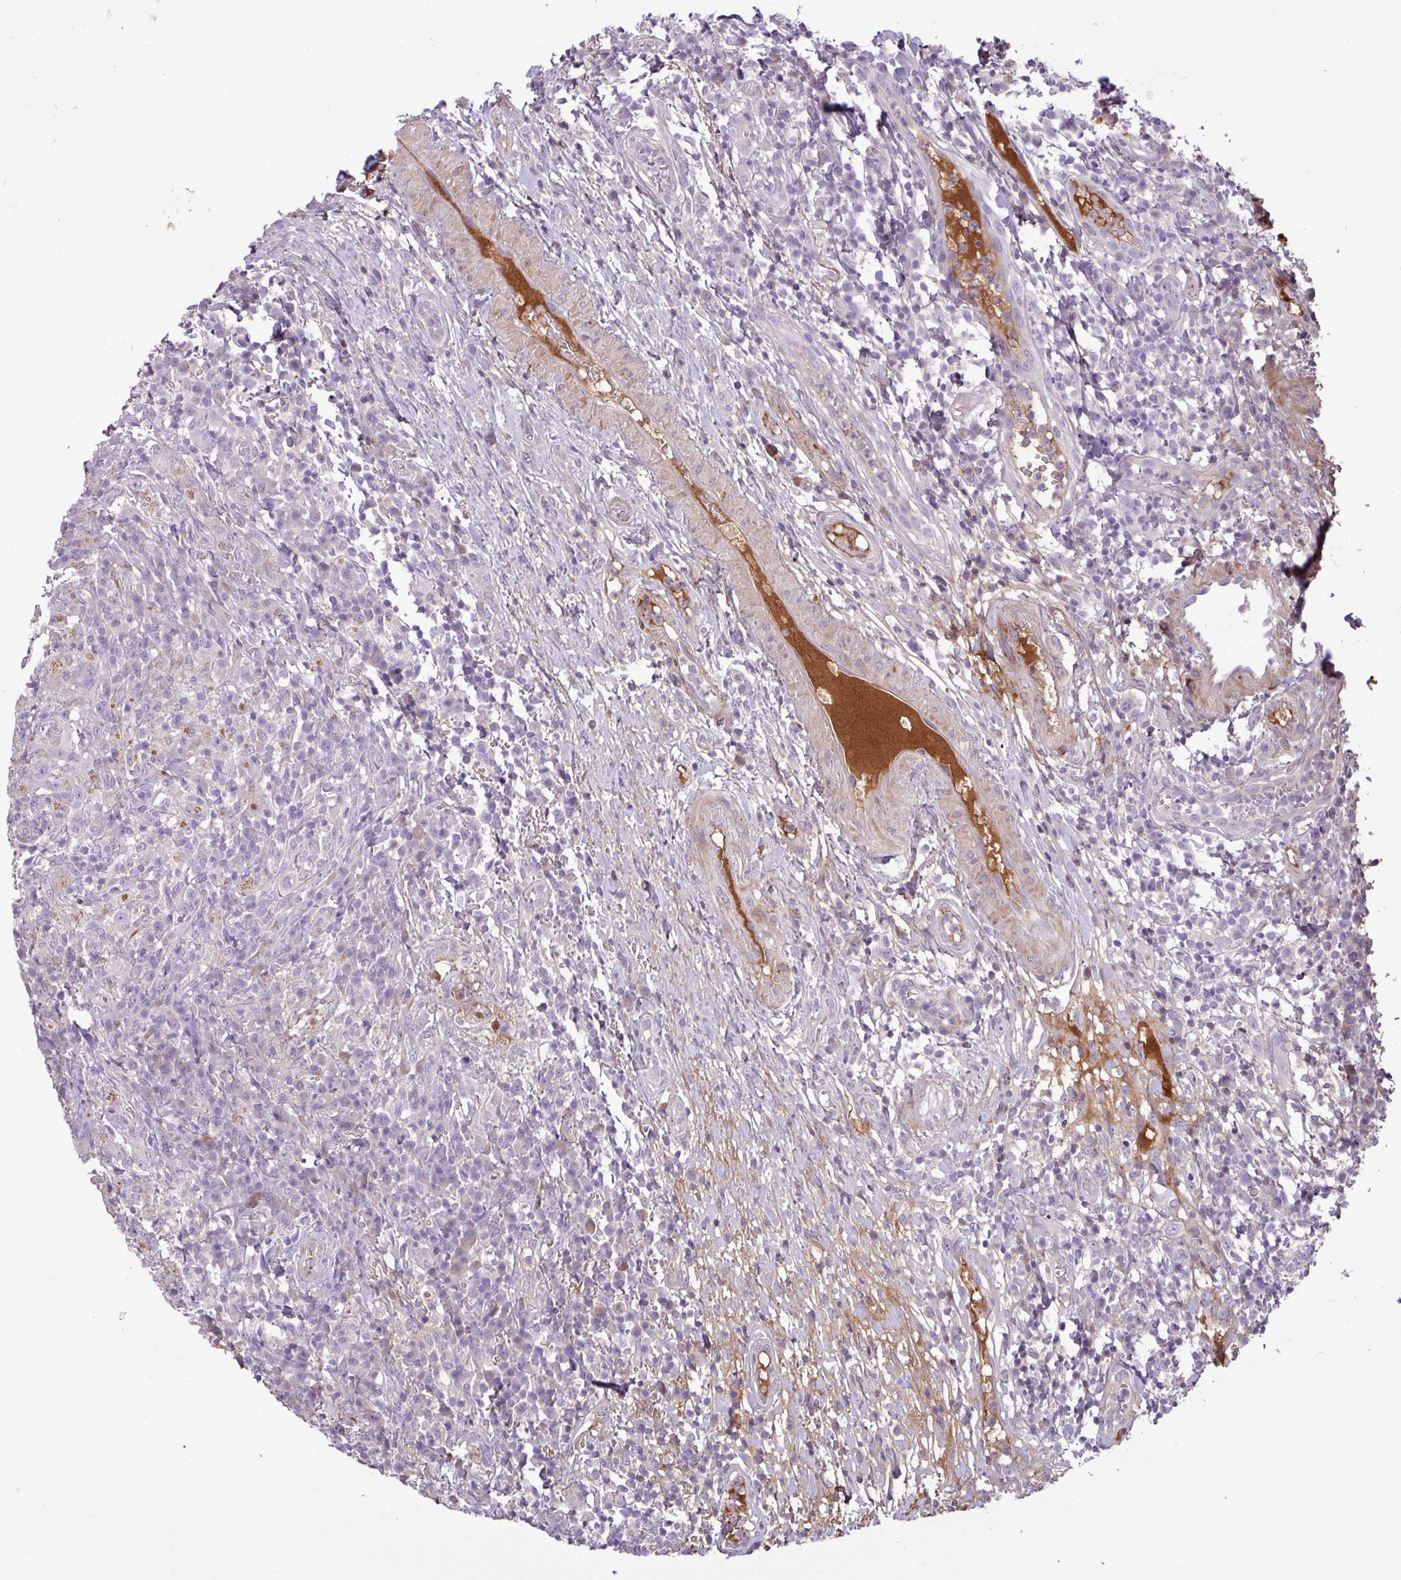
{"staining": {"intensity": "negative", "quantity": "none", "location": "none"}, "tissue": "head and neck cancer", "cell_type": "Tumor cells", "image_type": "cancer", "snomed": [{"axis": "morphology", "description": "Normal tissue, NOS"}, {"axis": "morphology", "description": "Squamous cell carcinoma, NOS"}, {"axis": "topography", "description": "Skeletal muscle"}, {"axis": "topography", "description": "Vascular tissue"}, {"axis": "topography", "description": "Peripheral nerve tissue"}, {"axis": "topography", "description": "Head-Neck"}], "caption": "Squamous cell carcinoma (head and neck) was stained to show a protein in brown. There is no significant staining in tumor cells.", "gene": "C4B", "patient": {"sex": "male", "age": 66}}